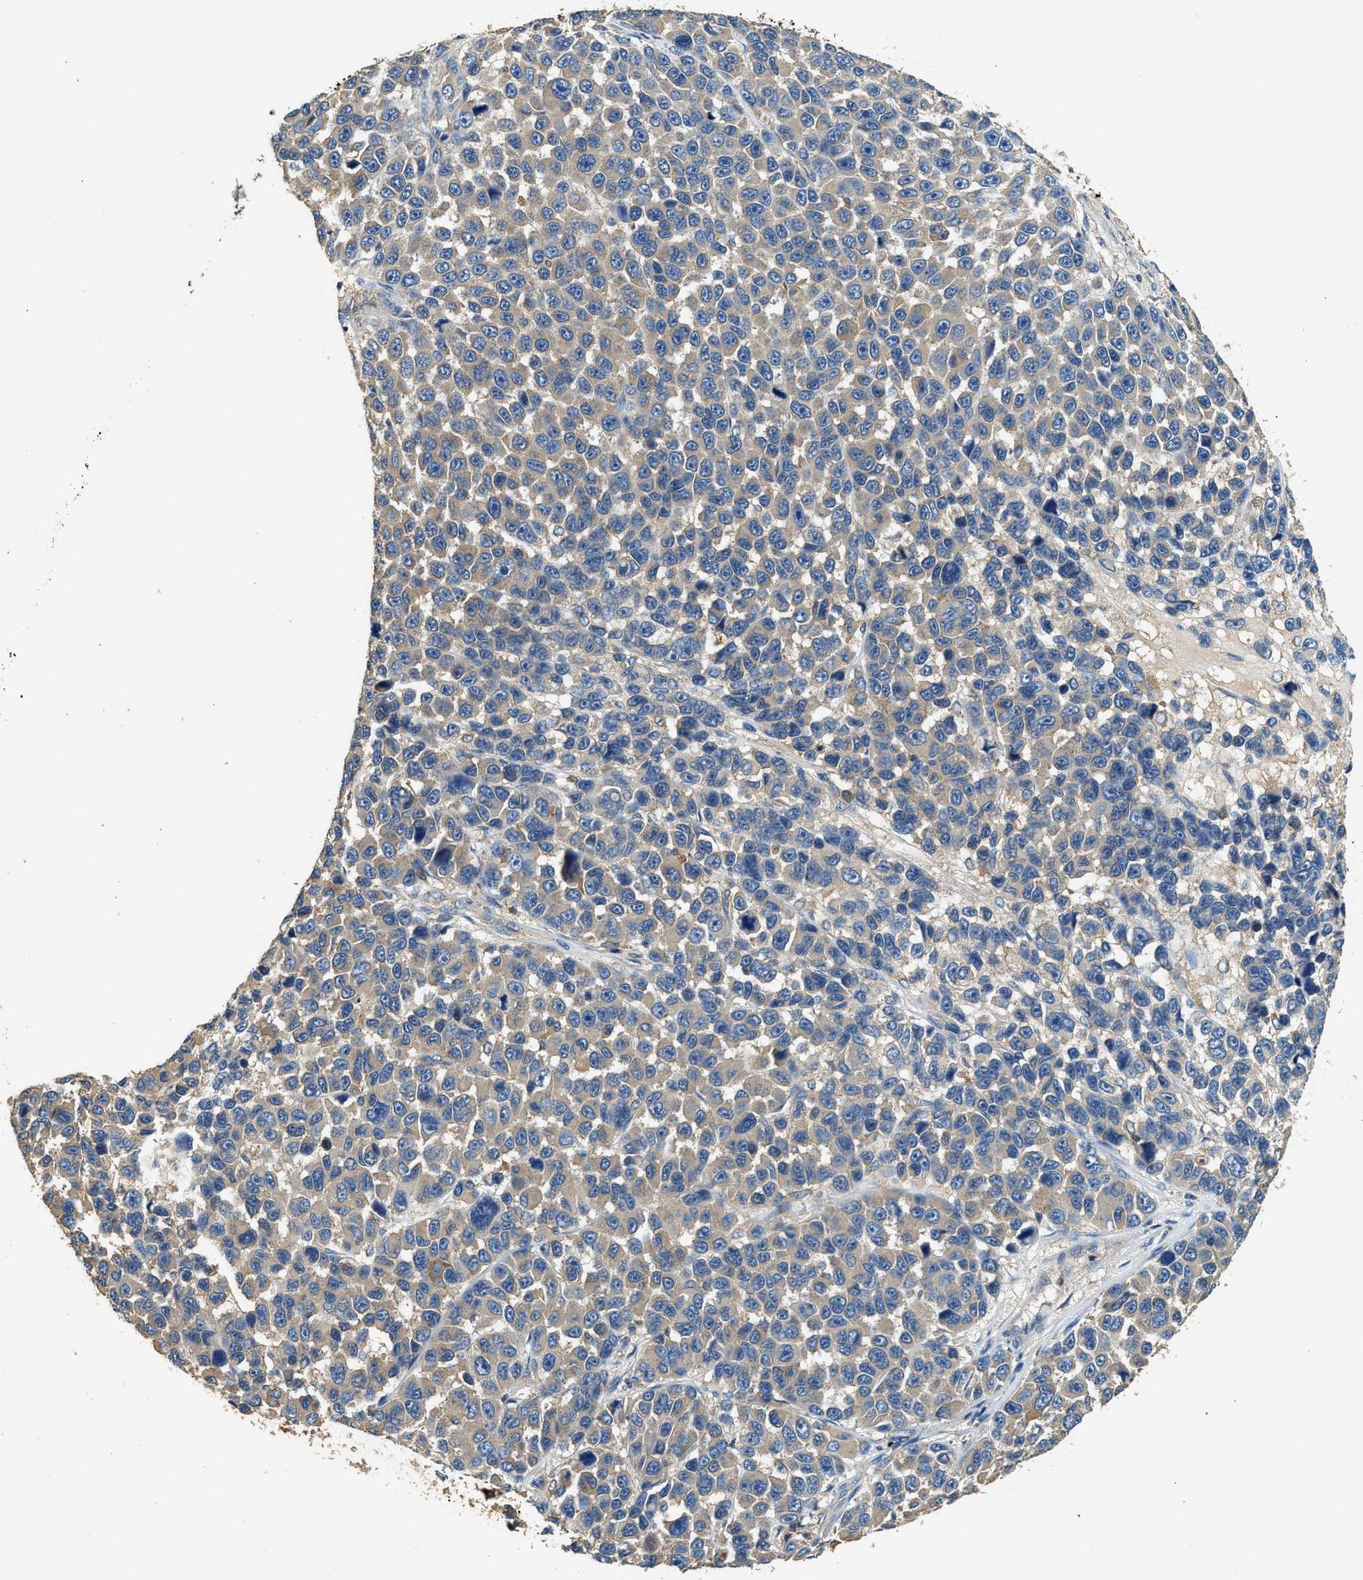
{"staining": {"intensity": "weak", "quantity": "25%-75%", "location": "cytoplasmic/membranous"}, "tissue": "melanoma", "cell_type": "Tumor cells", "image_type": "cancer", "snomed": [{"axis": "morphology", "description": "Malignant melanoma, NOS"}, {"axis": "topography", "description": "Skin"}], "caption": "Malignant melanoma stained for a protein exhibits weak cytoplasmic/membranous positivity in tumor cells. Nuclei are stained in blue.", "gene": "BLOC1S1", "patient": {"sex": "male", "age": 53}}